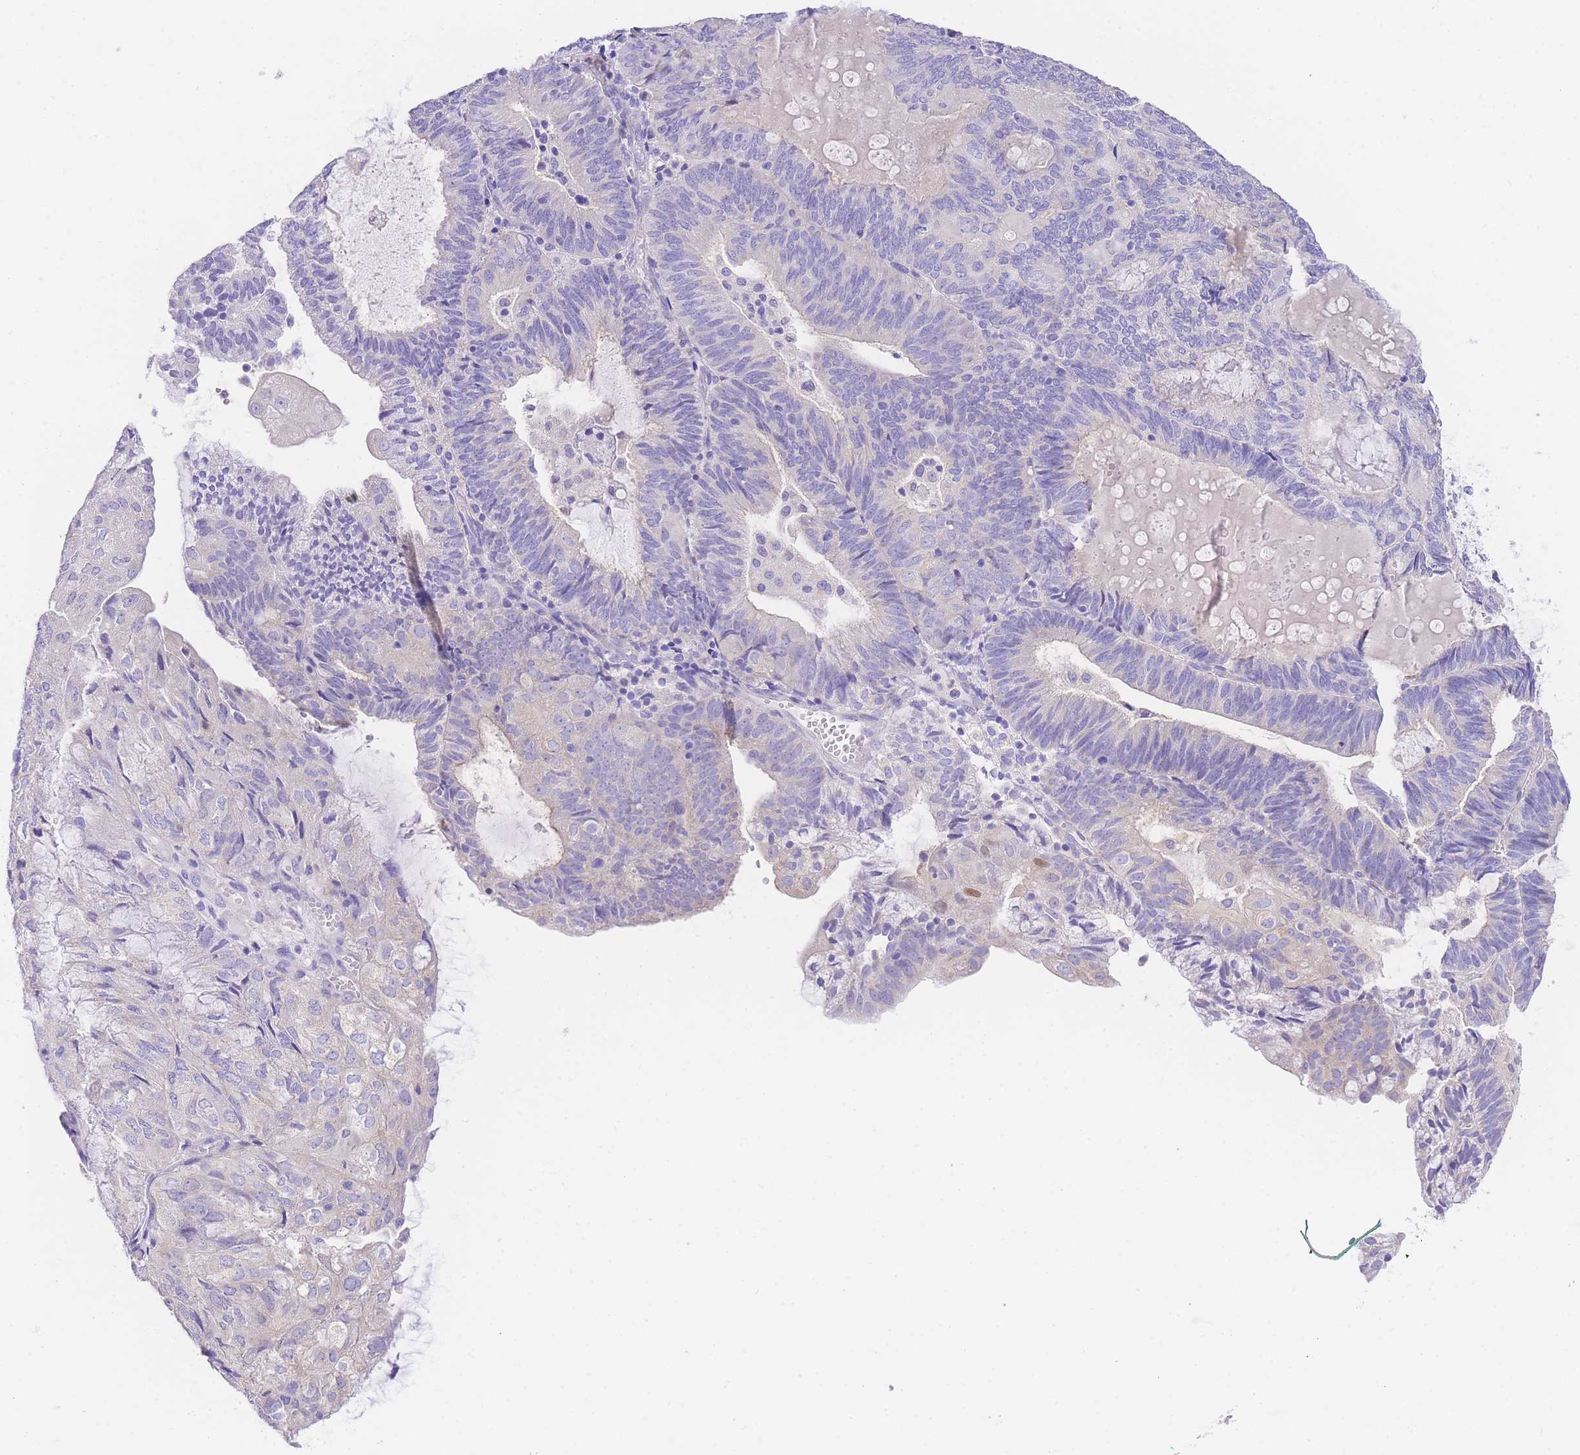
{"staining": {"intensity": "negative", "quantity": "none", "location": "none"}, "tissue": "endometrial cancer", "cell_type": "Tumor cells", "image_type": "cancer", "snomed": [{"axis": "morphology", "description": "Adenocarcinoma, NOS"}, {"axis": "topography", "description": "Endometrium"}], "caption": "Human adenocarcinoma (endometrial) stained for a protein using IHC shows no positivity in tumor cells.", "gene": "EPN2", "patient": {"sex": "female", "age": 81}}